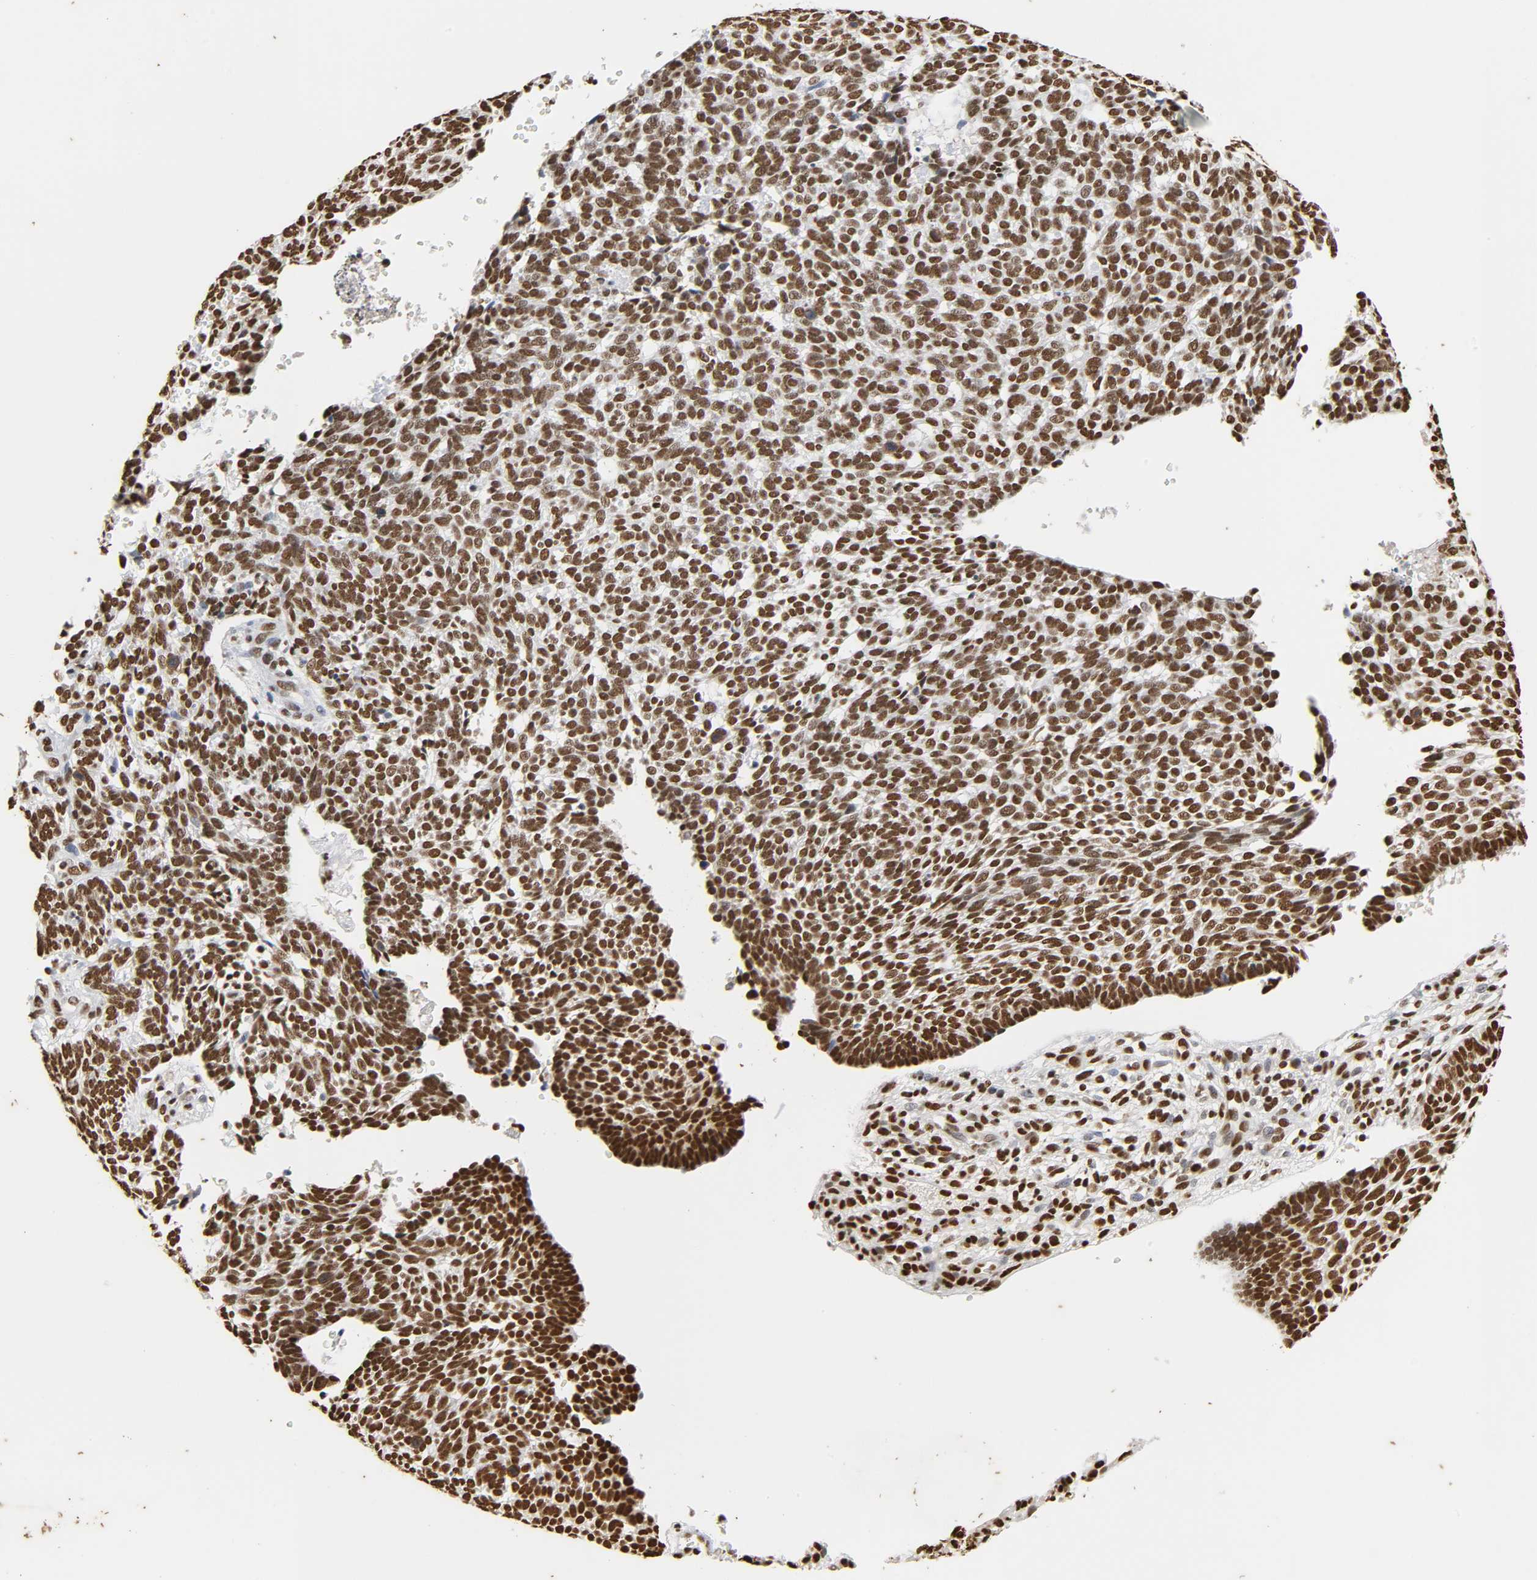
{"staining": {"intensity": "strong", "quantity": ">75%", "location": "nuclear"}, "tissue": "skin cancer", "cell_type": "Tumor cells", "image_type": "cancer", "snomed": [{"axis": "morphology", "description": "Normal tissue, NOS"}, {"axis": "morphology", "description": "Basal cell carcinoma"}, {"axis": "topography", "description": "Skin"}], "caption": "This is a micrograph of immunohistochemistry staining of skin cancer (basal cell carcinoma), which shows strong positivity in the nuclear of tumor cells.", "gene": "HNRNPC", "patient": {"sex": "male", "age": 87}}